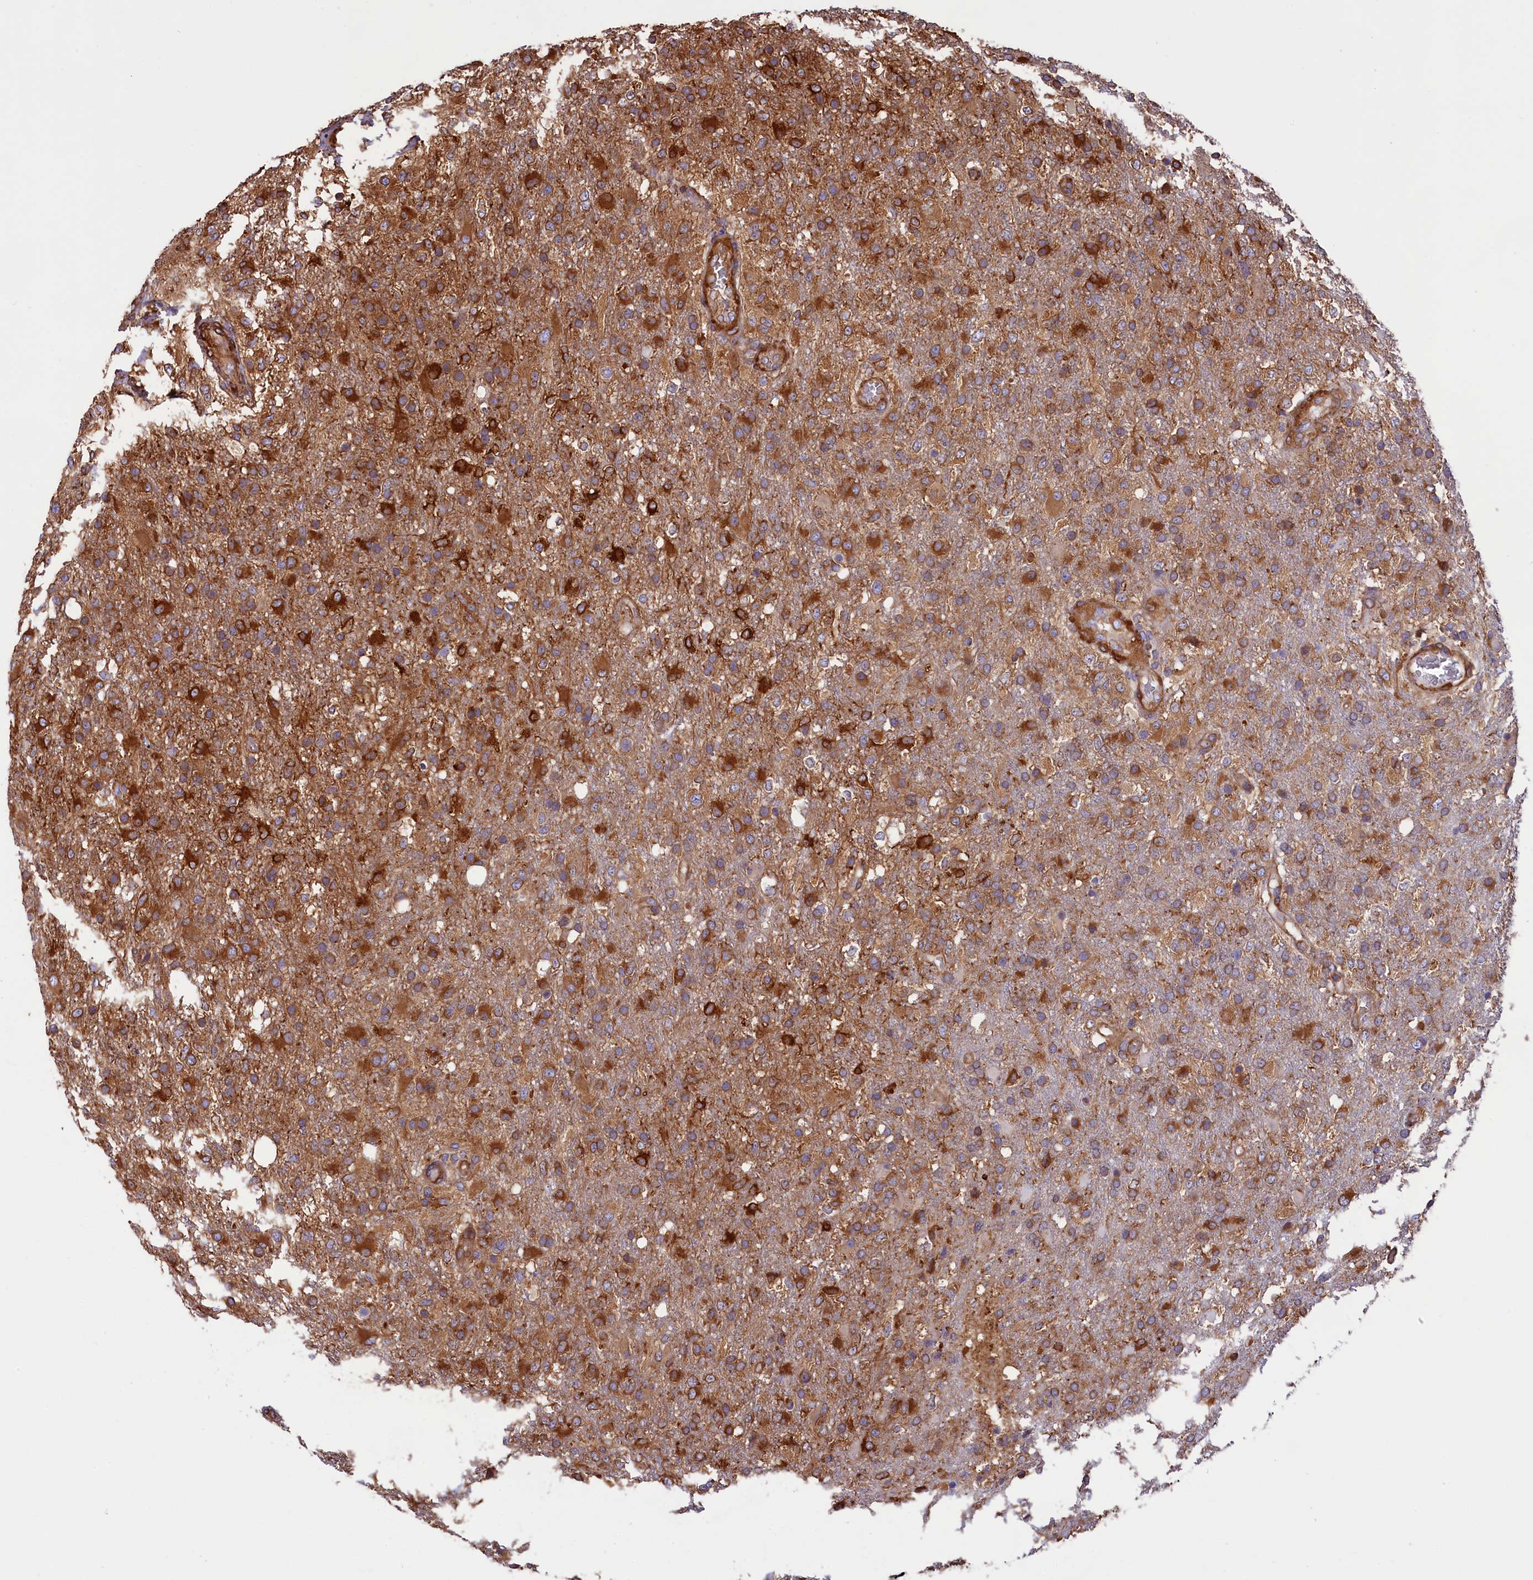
{"staining": {"intensity": "strong", "quantity": "25%-75%", "location": "cytoplasmic/membranous"}, "tissue": "glioma", "cell_type": "Tumor cells", "image_type": "cancer", "snomed": [{"axis": "morphology", "description": "Glioma, malignant, High grade"}, {"axis": "topography", "description": "Brain"}], "caption": "Human glioma stained with a protein marker displays strong staining in tumor cells.", "gene": "GYS1", "patient": {"sex": "female", "age": 74}}